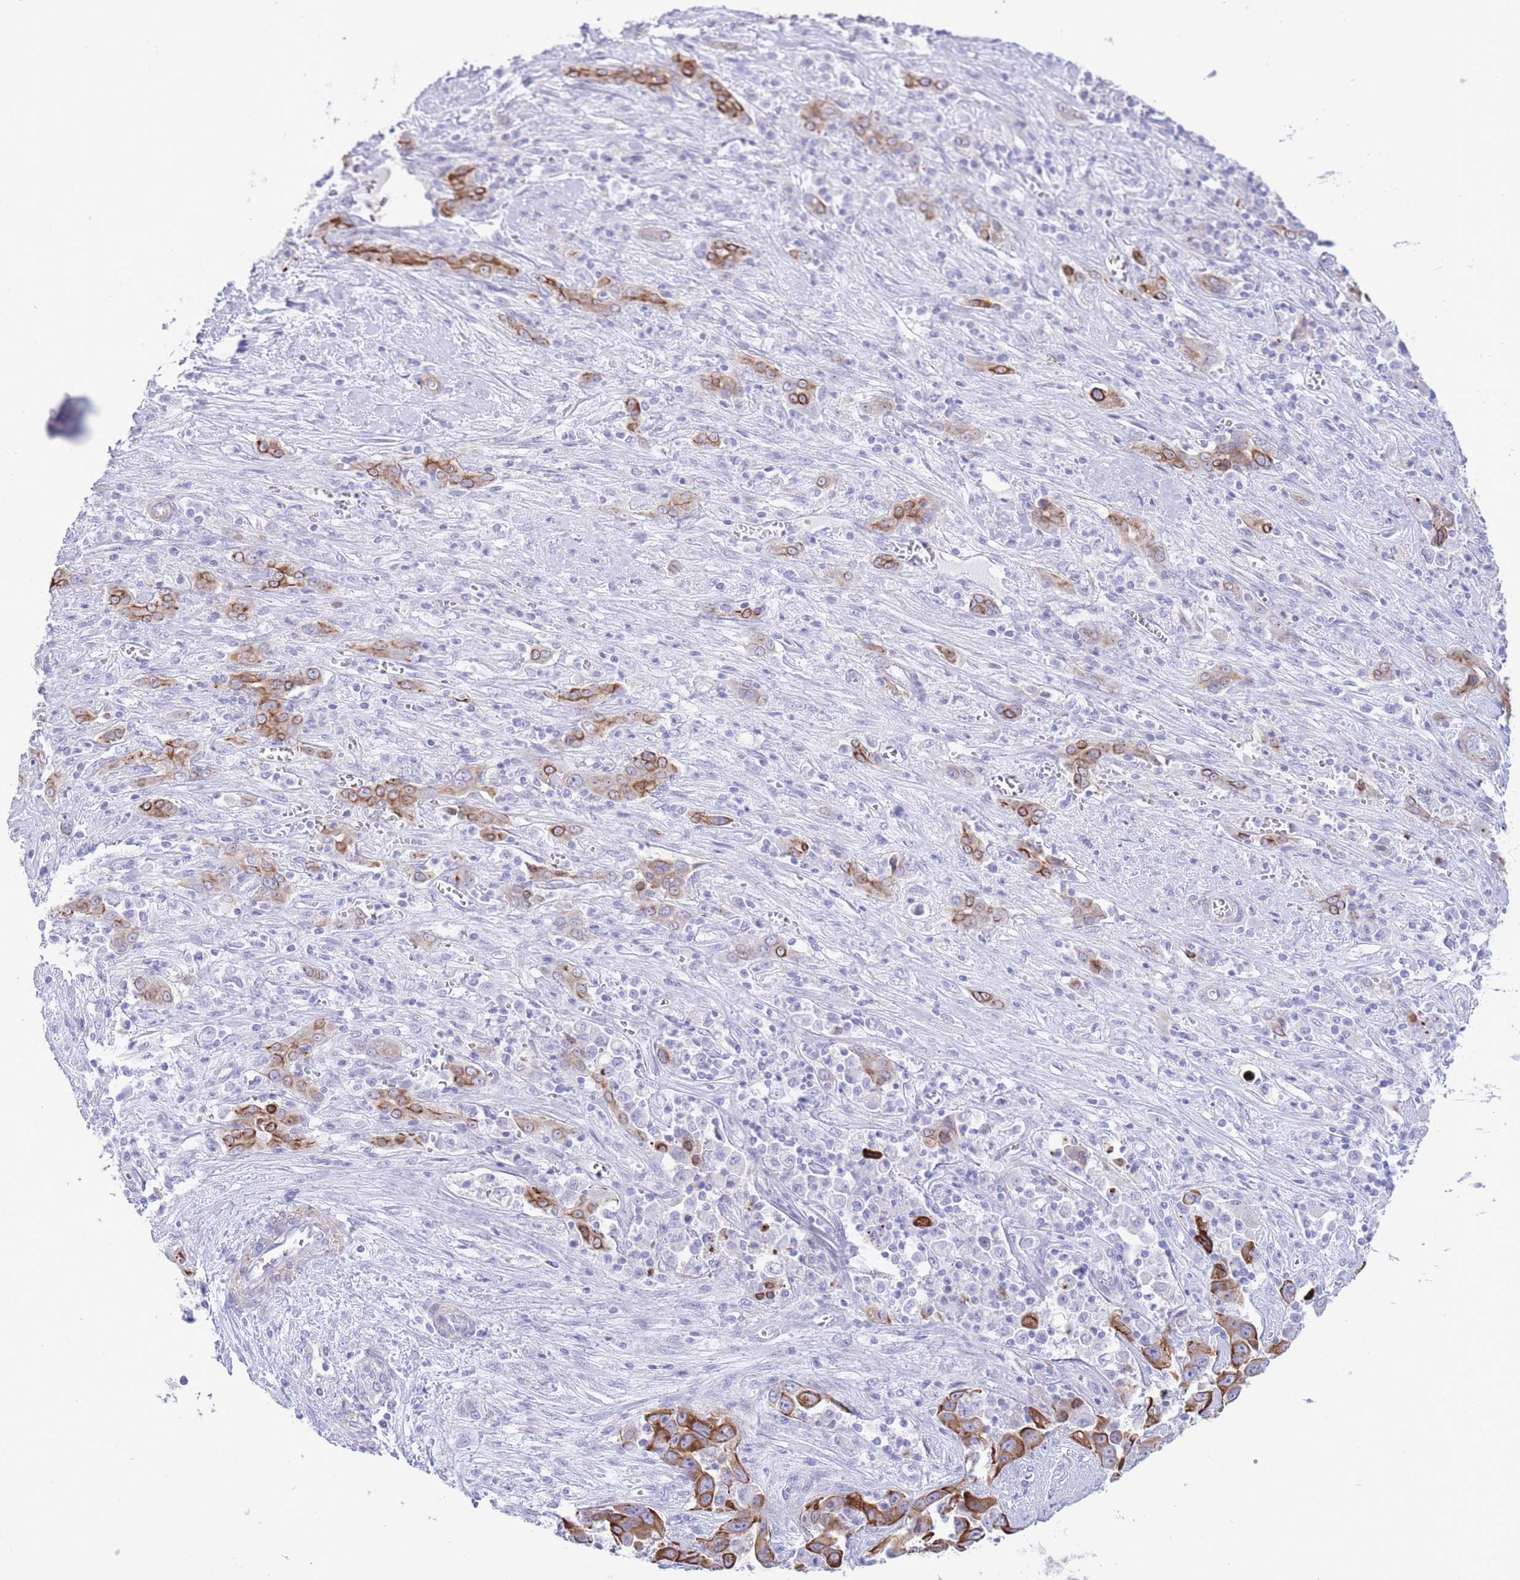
{"staining": {"intensity": "strong", "quantity": "25%-75%", "location": "cytoplasmic/membranous"}, "tissue": "liver cancer", "cell_type": "Tumor cells", "image_type": "cancer", "snomed": [{"axis": "morphology", "description": "Cholangiocarcinoma"}, {"axis": "topography", "description": "Liver"}], "caption": "Protein expression analysis of human liver cancer reveals strong cytoplasmic/membranous positivity in approximately 25%-75% of tumor cells.", "gene": "VWA8", "patient": {"sex": "female", "age": 52}}